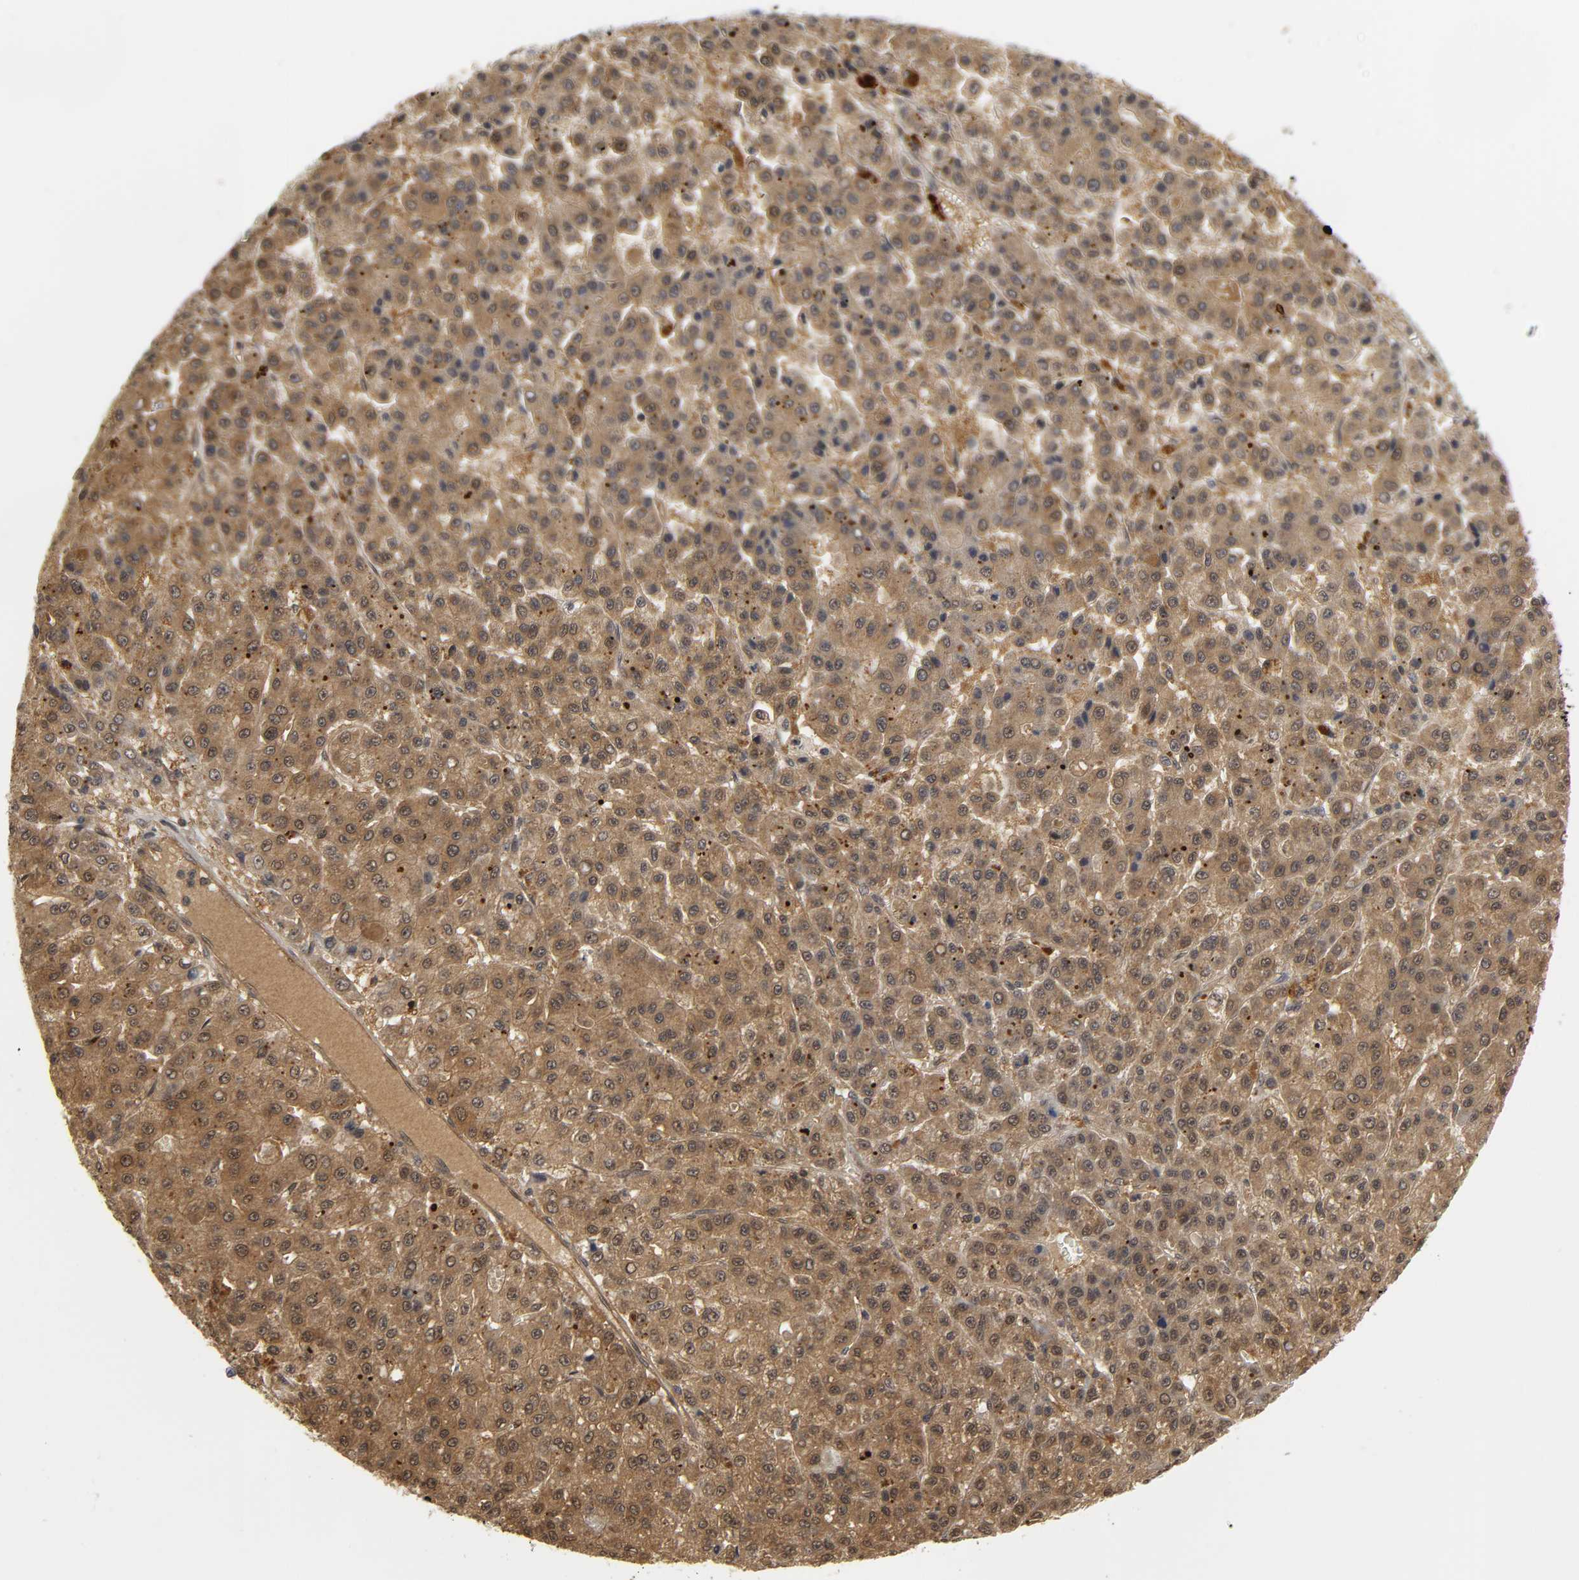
{"staining": {"intensity": "moderate", "quantity": ">75%", "location": "cytoplasmic/membranous,nuclear"}, "tissue": "liver cancer", "cell_type": "Tumor cells", "image_type": "cancer", "snomed": [{"axis": "morphology", "description": "Carcinoma, Hepatocellular, NOS"}, {"axis": "topography", "description": "Liver"}], "caption": "Immunohistochemical staining of human liver hepatocellular carcinoma displays medium levels of moderate cytoplasmic/membranous and nuclear protein expression in about >75% of tumor cells.", "gene": "PARK7", "patient": {"sex": "male", "age": 70}}